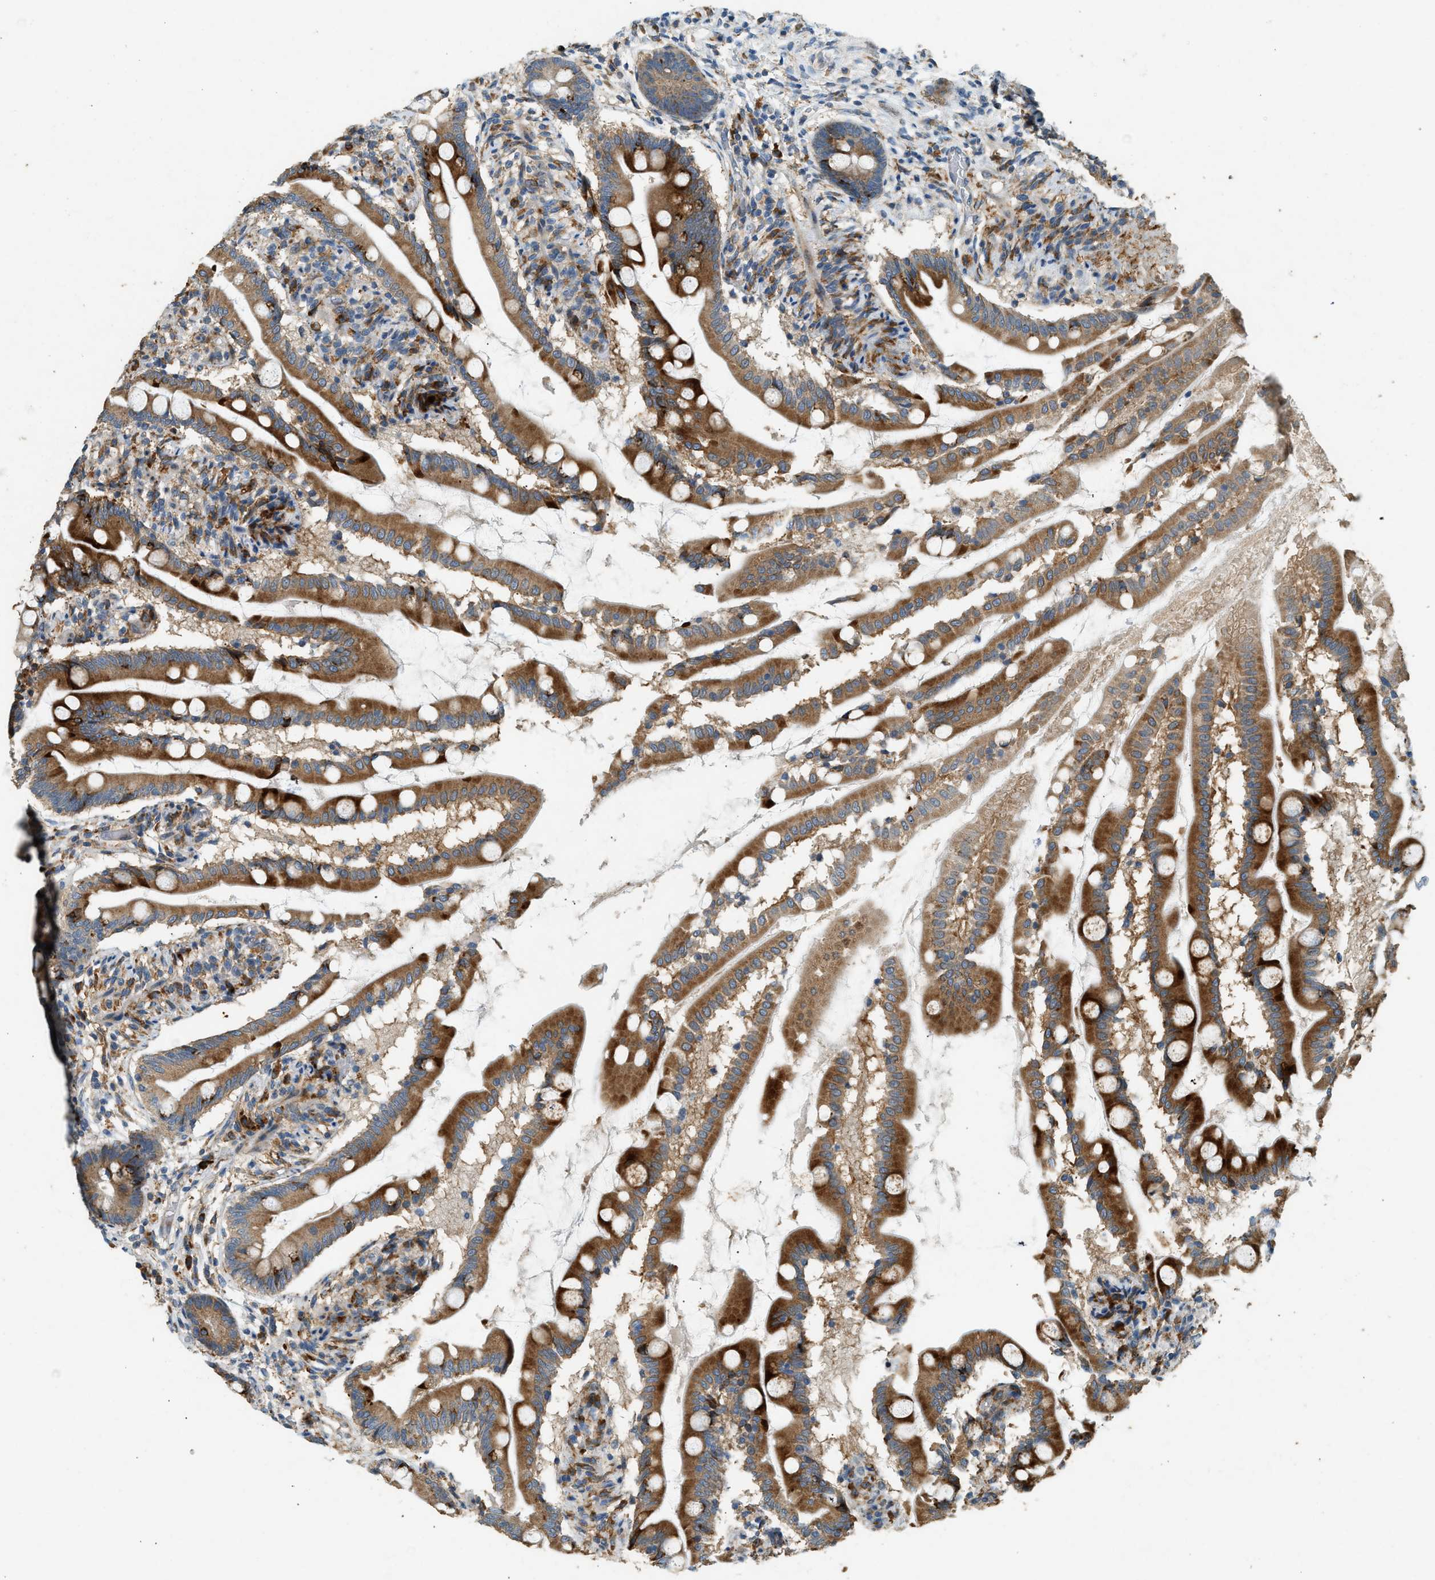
{"staining": {"intensity": "strong", "quantity": ">75%", "location": "cytoplasmic/membranous"}, "tissue": "small intestine", "cell_type": "Glandular cells", "image_type": "normal", "snomed": [{"axis": "morphology", "description": "Normal tissue, NOS"}, {"axis": "topography", "description": "Small intestine"}], "caption": "A micrograph of small intestine stained for a protein displays strong cytoplasmic/membranous brown staining in glandular cells. (Brightfield microscopy of DAB IHC at high magnification).", "gene": "CTSB", "patient": {"sex": "female", "age": 56}}